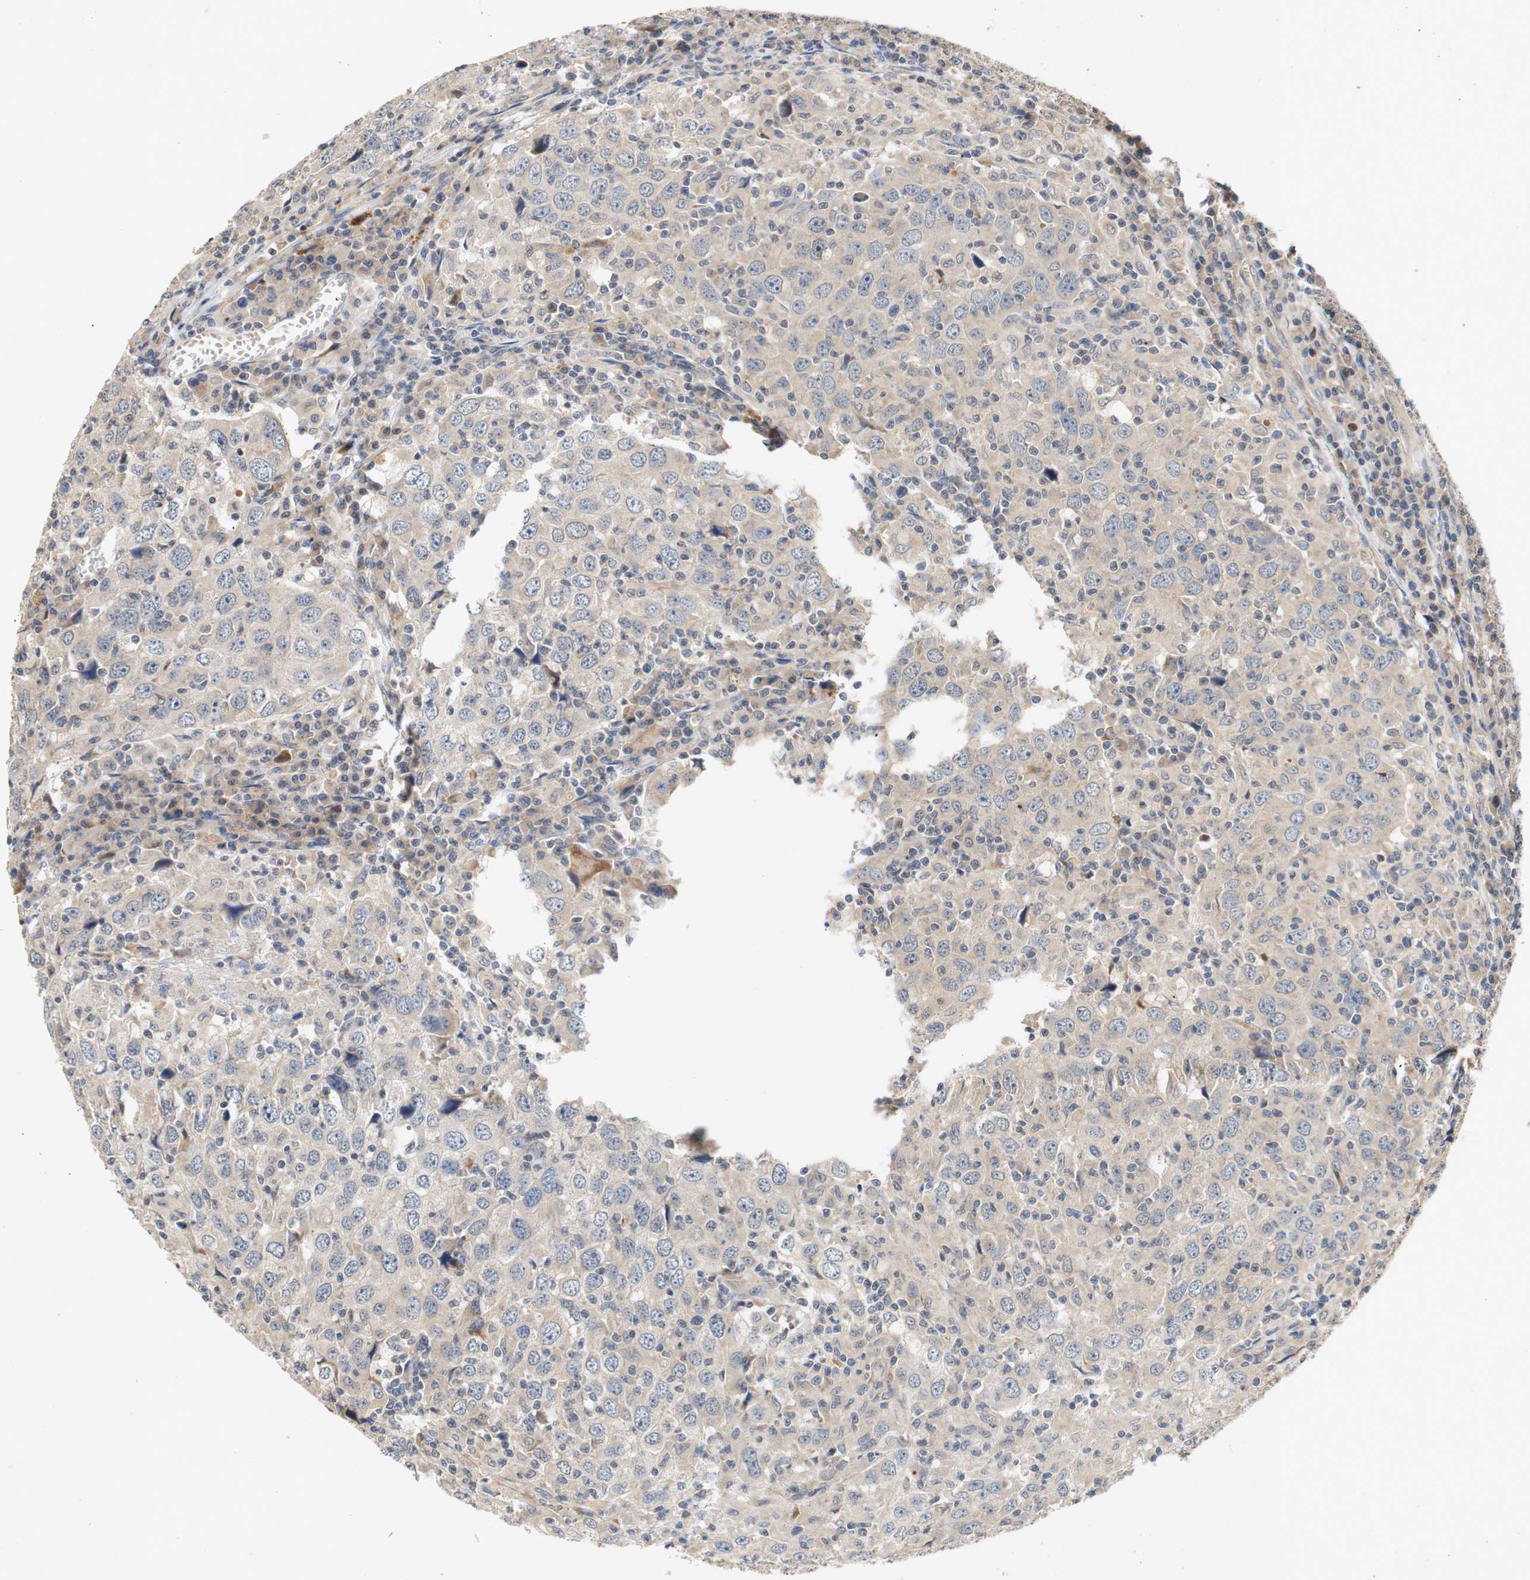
{"staining": {"intensity": "moderate", "quantity": ">75%", "location": "cytoplasmic/membranous"}, "tissue": "head and neck cancer", "cell_type": "Tumor cells", "image_type": "cancer", "snomed": [{"axis": "morphology", "description": "Adenocarcinoma, NOS"}, {"axis": "topography", "description": "Salivary gland"}, {"axis": "topography", "description": "Head-Neck"}], "caption": "This image reveals immunohistochemistry staining of head and neck cancer (adenocarcinoma), with medium moderate cytoplasmic/membranous expression in approximately >75% of tumor cells.", "gene": "PIN1", "patient": {"sex": "female", "age": 65}}